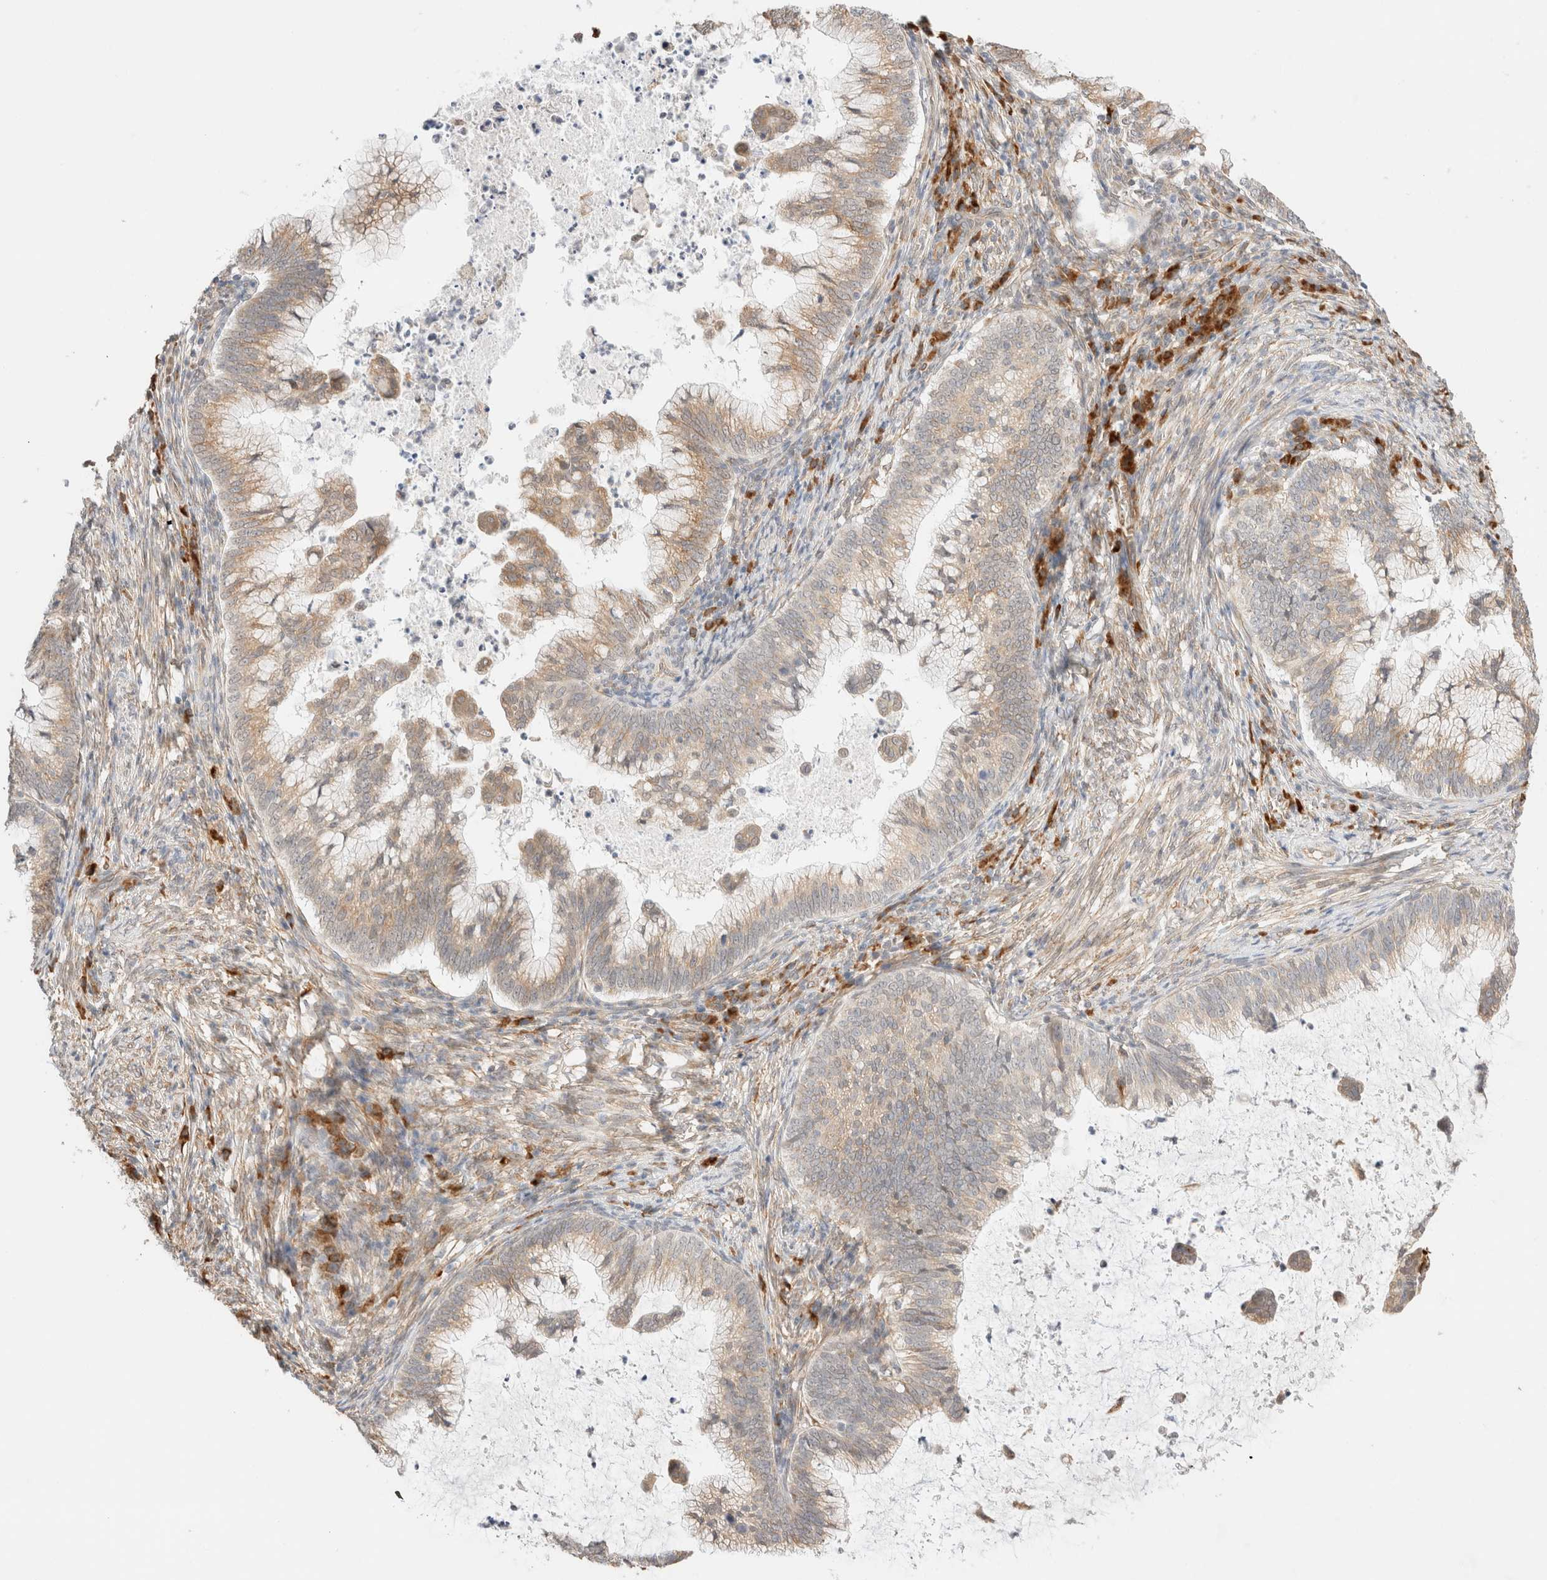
{"staining": {"intensity": "weak", "quantity": "25%-75%", "location": "cytoplasmic/membranous"}, "tissue": "cervical cancer", "cell_type": "Tumor cells", "image_type": "cancer", "snomed": [{"axis": "morphology", "description": "Adenocarcinoma, NOS"}, {"axis": "topography", "description": "Cervix"}], "caption": "Immunohistochemical staining of human cervical cancer (adenocarcinoma) displays weak cytoplasmic/membranous protein expression in about 25%-75% of tumor cells. (Stains: DAB in brown, nuclei in blue, Microscopy: brightfield microscopy at high magnification).", "gene": "SYVN1", "patient": {"sex": "female", "age": 36}}